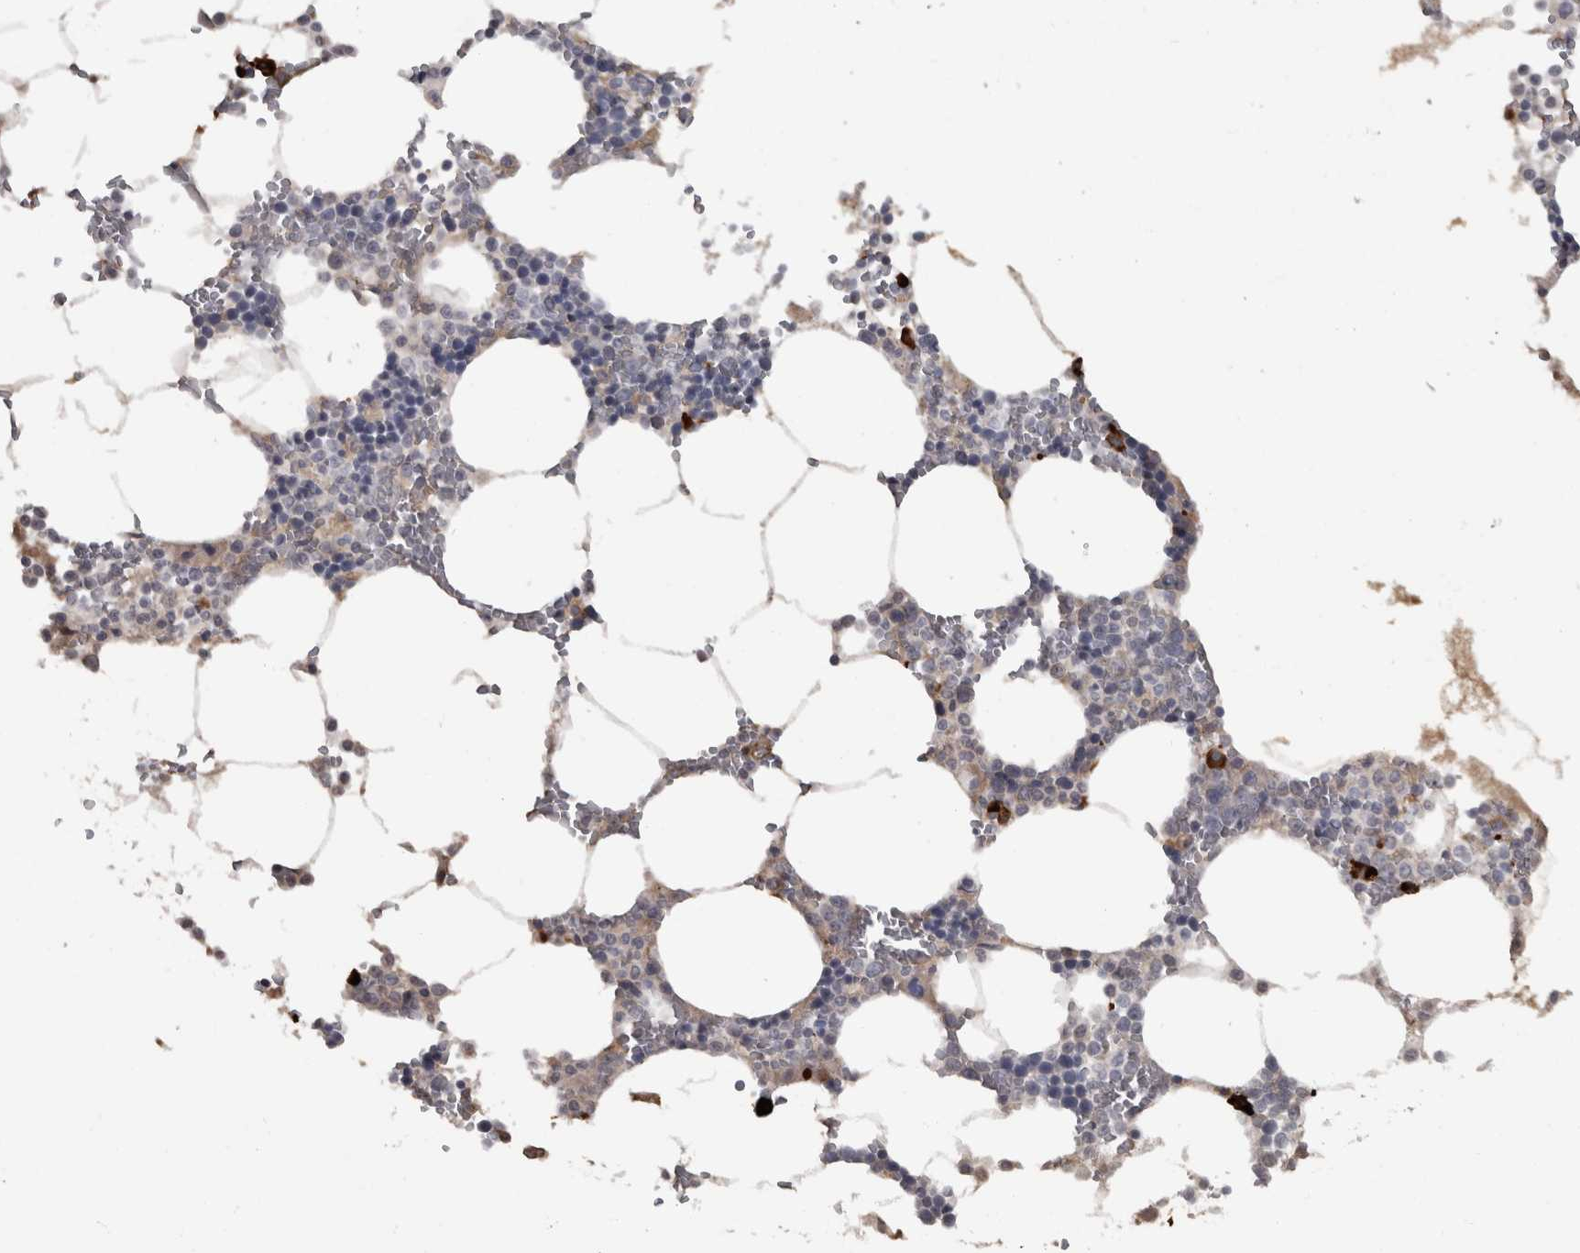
{"staining": {"intensity": "strong", "quantity": "<25%", "location": "cytoplasmic/membranous"}, "tissue": "bone marrow", "cell_type": "Hematopoietic cells", "image_type": "normal", "snomed": [{"axis": "morphology", "description": "Normal tissue, NOS"}, {"axis": "topography", "description": "Bone marrow"}], "caption": "A medium amount of strong cytoplasmic/membranous positivity is seen in about <25% of hematopoietic cells in unremarkable bone marrow.", "gene": "MASTL", "patient": {"sex": "male", "age": 70}}